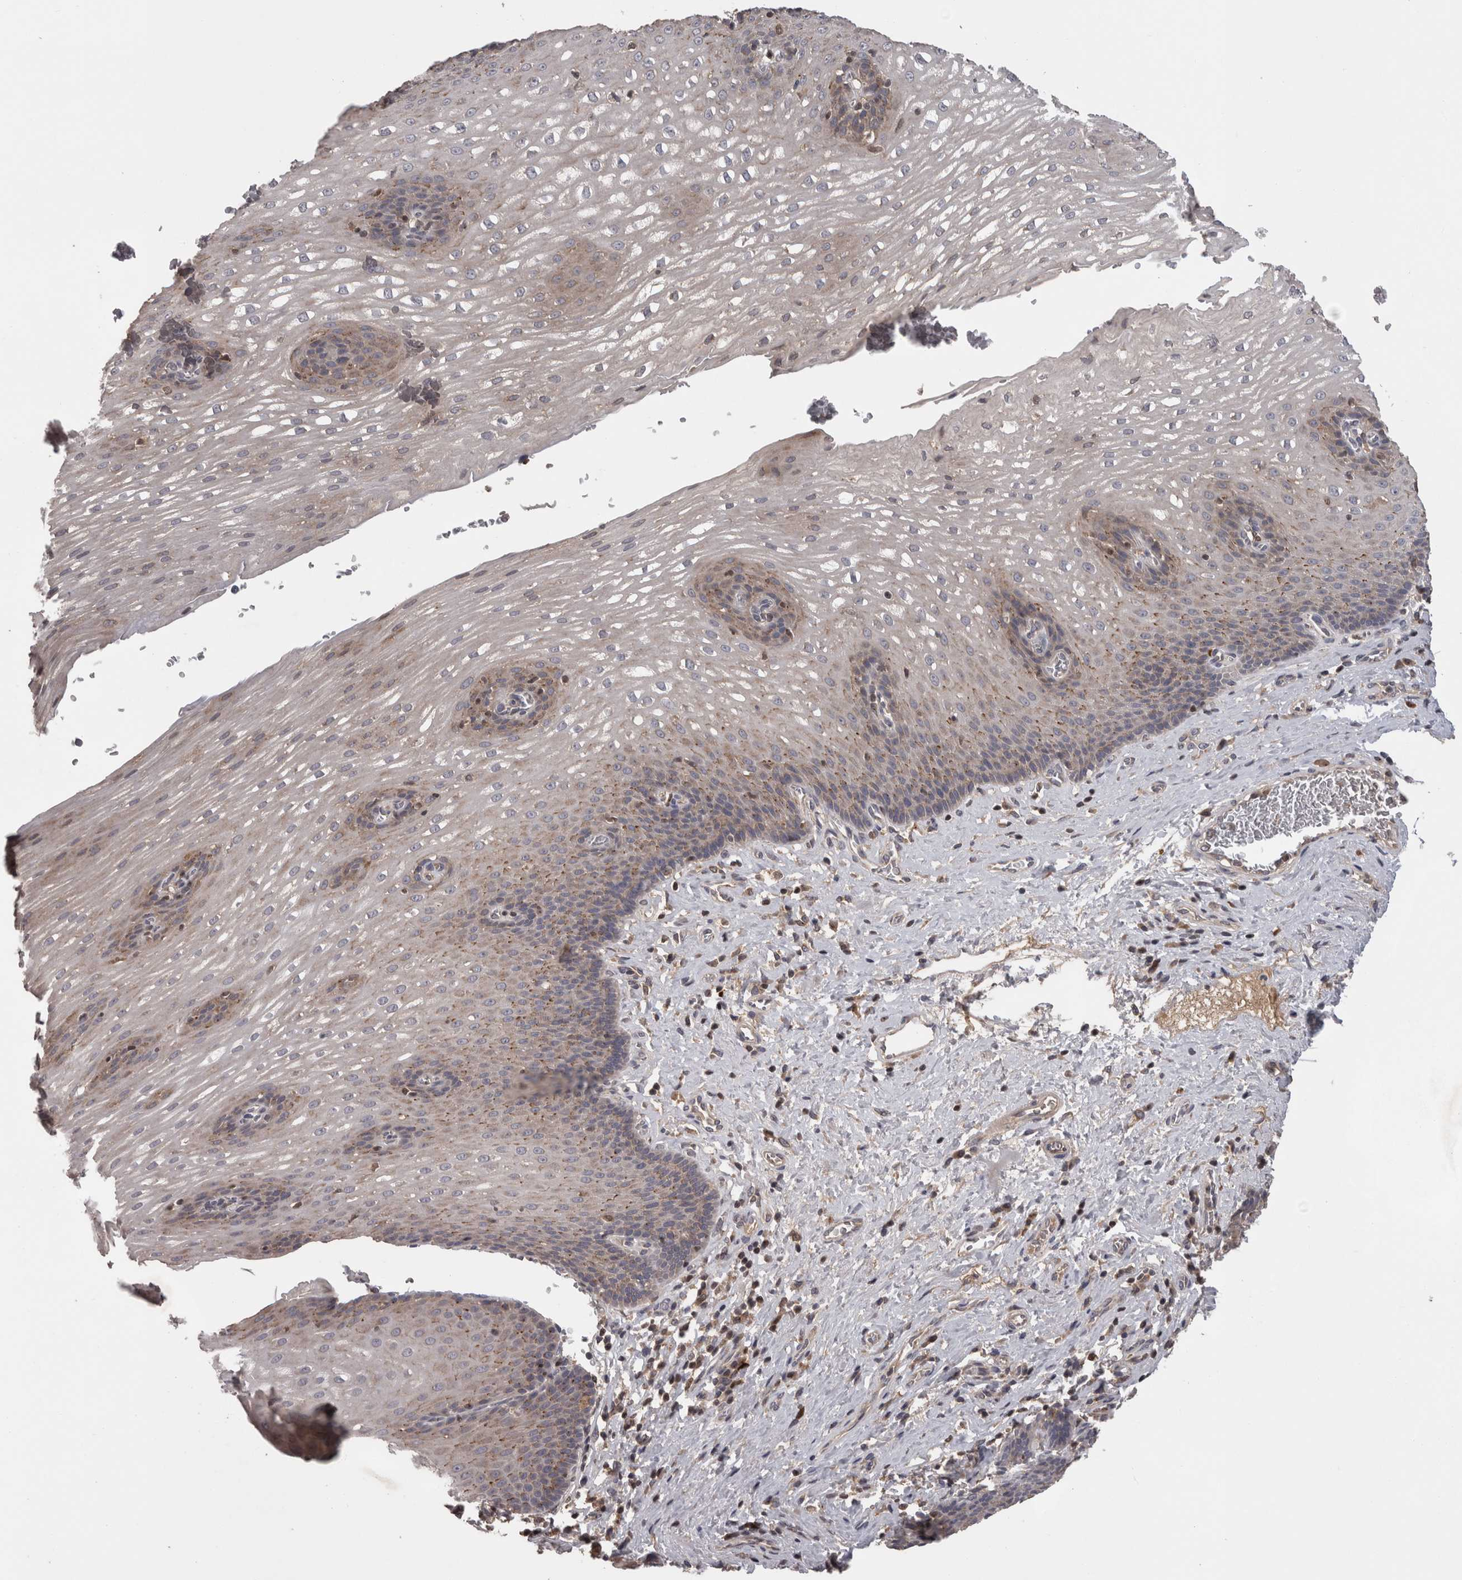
{"staining": {"intensity": "weak", "quantity": "25%-75%", "location": "cytoplasmic/membranous"}, "tissue": "esophagus", "cell_type": "Squamous epithelial cells", "image_type": "normal", "snomed": [{"axis": "morphology", "description": "Normal tissue, NOS"}, {"axis": "topography", "description": "Esophagus"}], "caption": "Weak cytoplasmic/membranous staining for a protein is seen in about 25%-75% of squamous epithelial cells of unremarkable esophagus using immunohistochemistry.", "gene": "PCM1", "patient": {"sex": "male", "age": 48}}